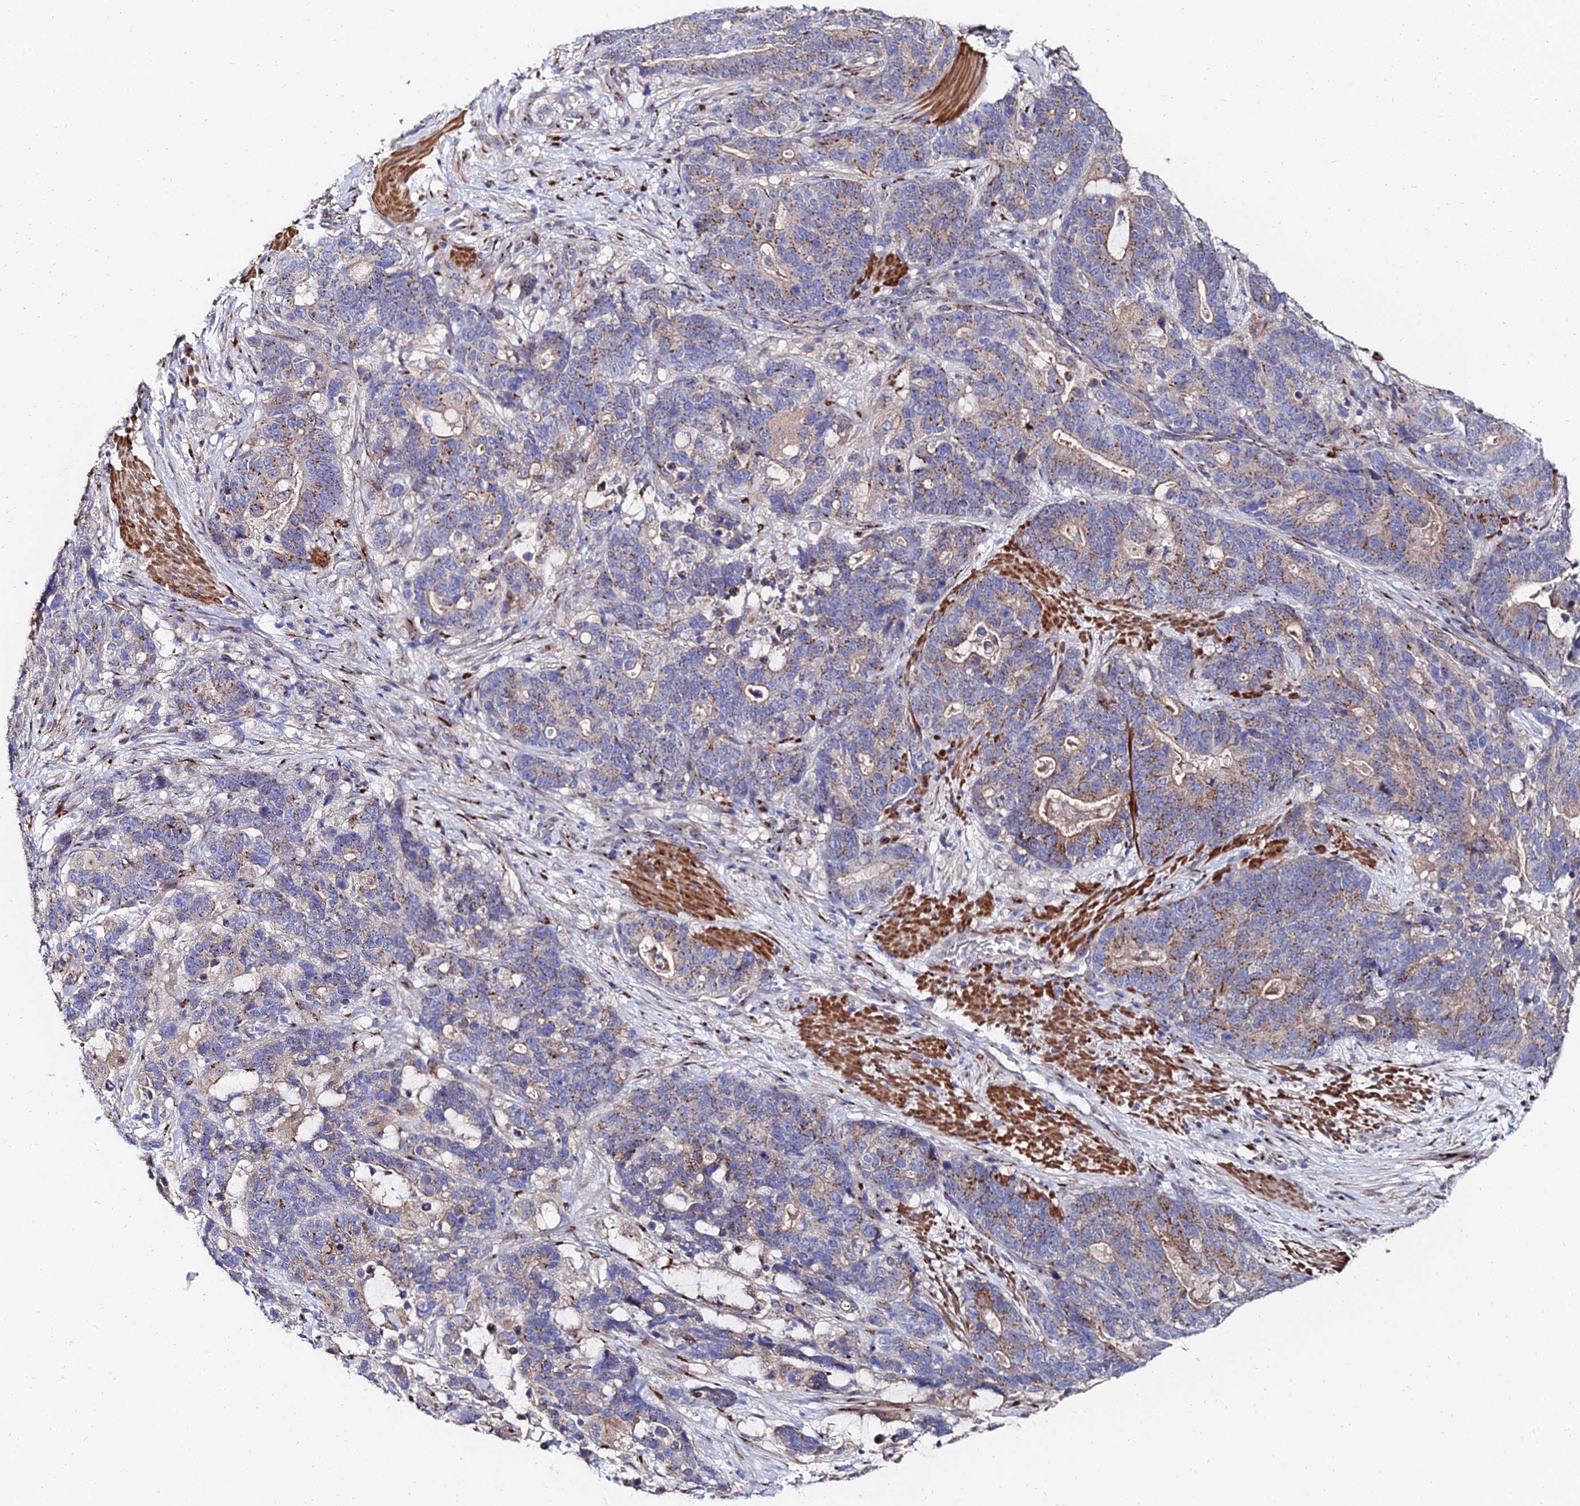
{"staining": {"intensity": "moderate", "quantity": "25%-75%", "location": "cytoplasmic/membranous"}, "tissue": "stomach cancer", "cell_type": "Tumor cells", "image_type": "cancer", "snomed": [{"axis": "morphology", "description": "Adenocarcinoma, NOS"}, {"axis": "topography", "description": "Stomach"}], "caption": "Moderate cytoplasmic/membranous expression for a protein is appreciated in about 25%-75% of tumor cells of adenocarcinoma (stomach) using immunohistochemistry (IHC).", "gene": "BORCS8", "patient": {"sex": "female", "age": 76}}